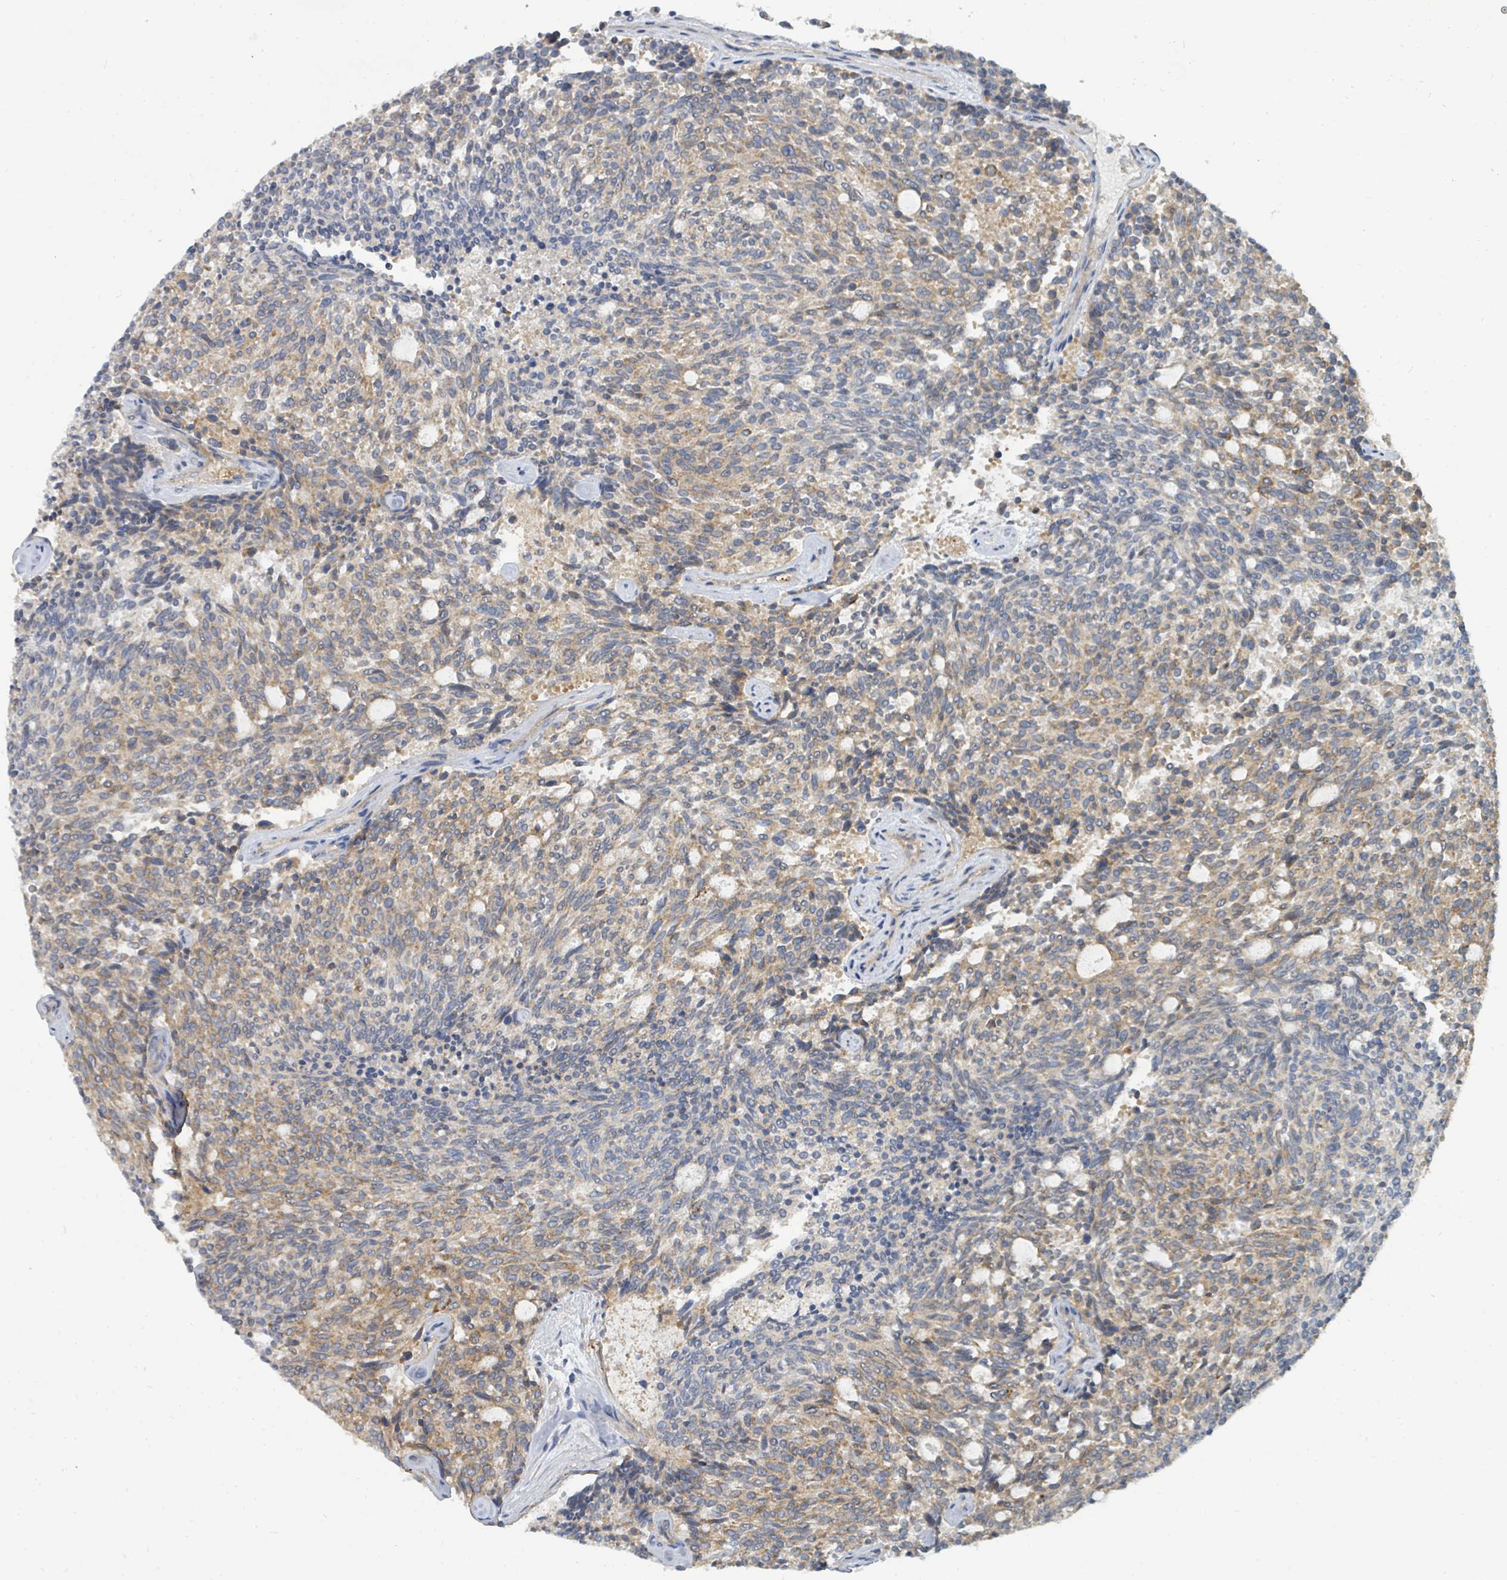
{"staining": {"intensity": "moderate", "quantity": "25%-75%", "location": "cytoplasmic/membranous"}, "tissue": "carcinoid", "cell_type": "Tumor cells", "image_type": "cancer", "snomed": [{"axis": "morphology", "description": "Carcinoid, malignant, NOS"}, {"axis": "topography", "description": "Pancreas"}], "caption": "Human malignant carcinoid stained for a protein (brown) demonstrates moderate cytoplasmic/membranous positive expression in about 25%-75% of tumor cells.", "gene": "BOLA2B", "patient": {"sex": "female", "age": 54}}